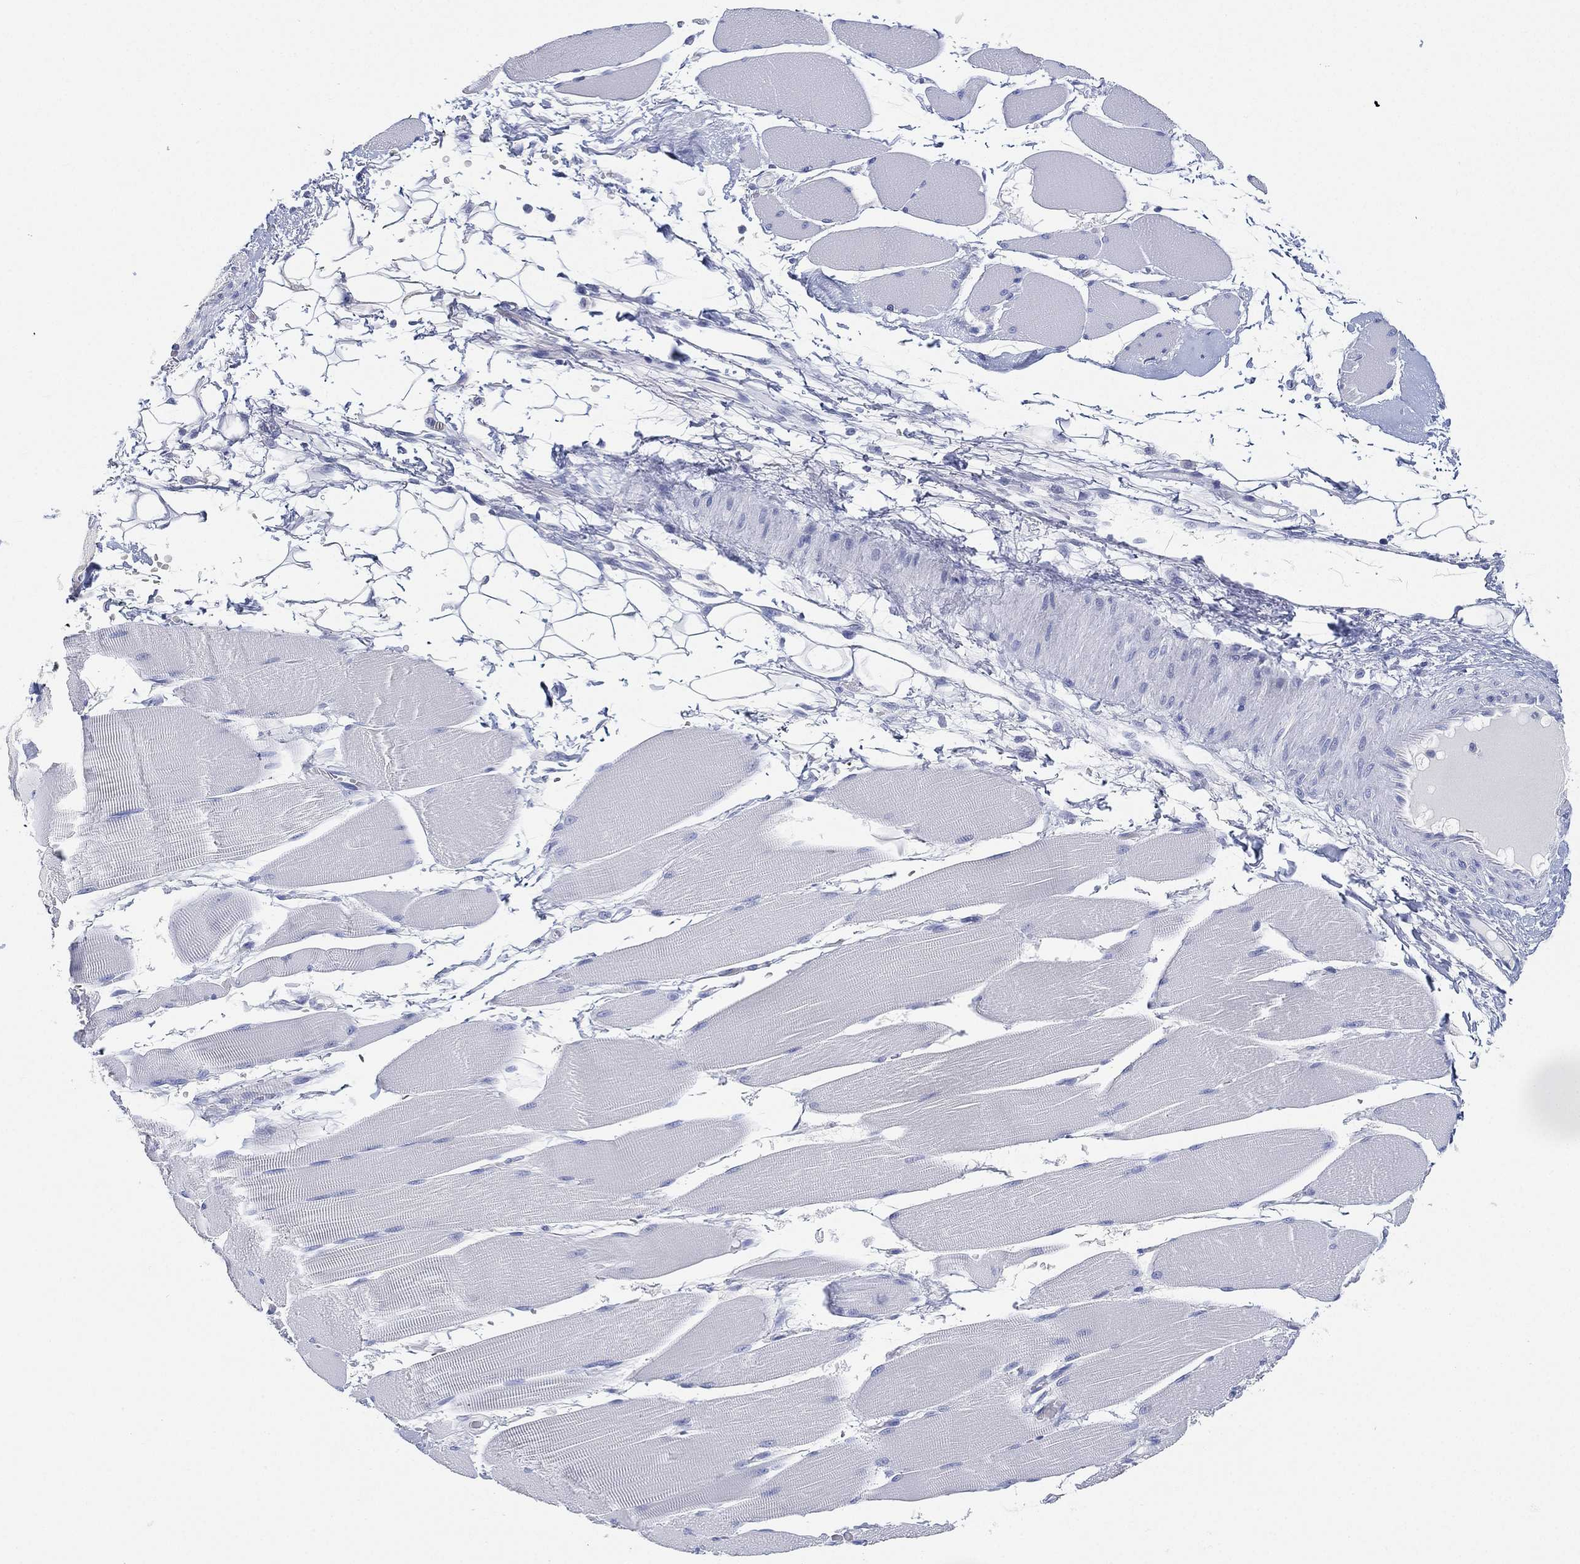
{"staining": {"intensity": "negative", "quantity": "none", "location": "none"}, "tissue": "skeletal muscle", "cell_type": "Myocytes", "image_type": "normal", "snomed": [{"axis": "morphology", "description": "Normal tissue, NOS"}, {"axis": "topography", "description": "Skeletal muscle"}], "caption": "Histopathology image shows no significant protein positivity in myocytes of benign skeletal muscle. The staining was performed using DAB to visualize the protein expression in brown, while the nuclei were stained in blue with hematoxylin (Magnification: 20x).", "gene": "FMO1", "patient": {"sex": "male", "age": 56}}